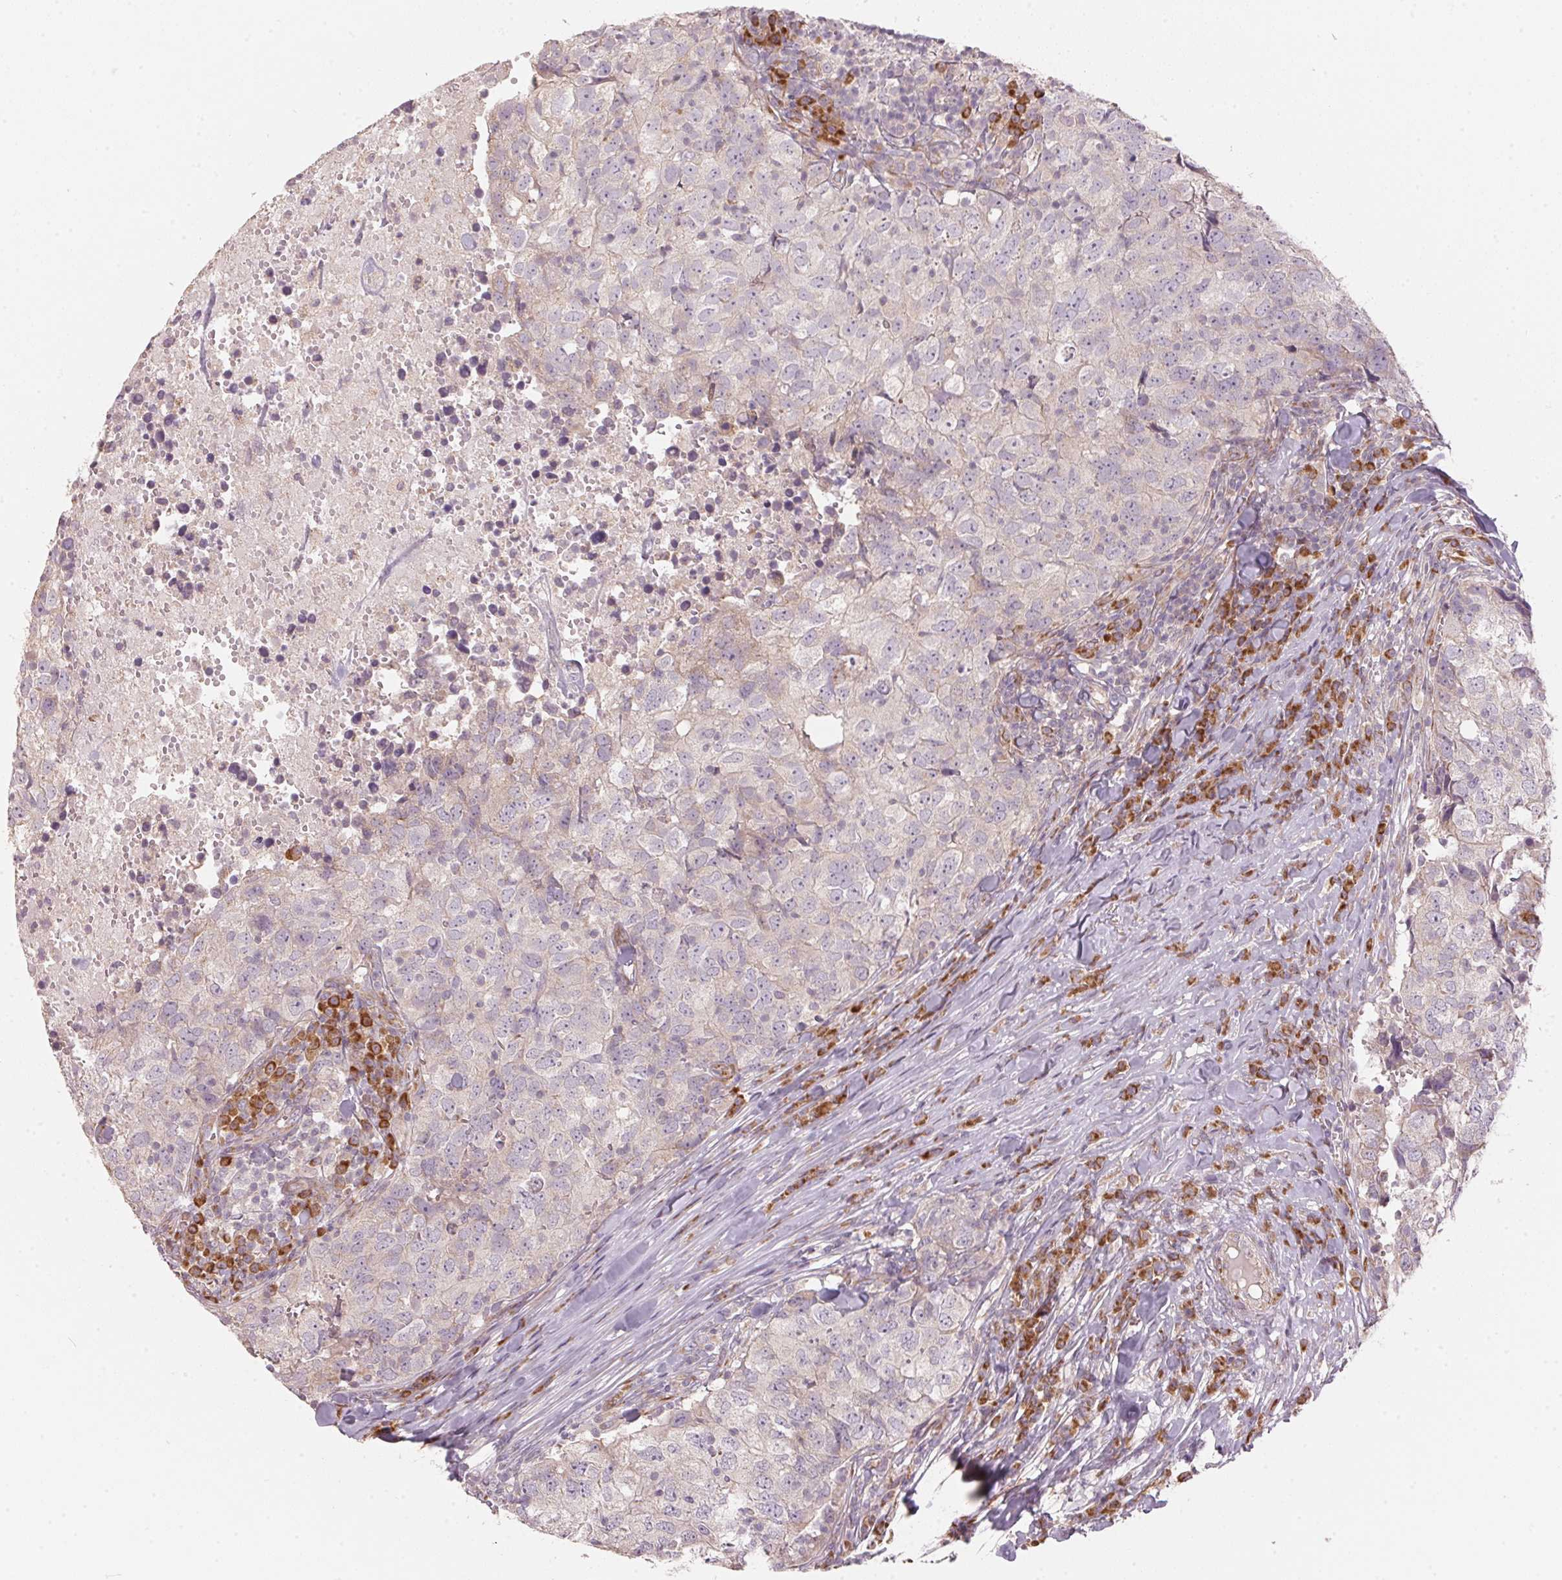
{"staining": {"intensity": "negative", "quantity": "none", "location": "none"}, "tissue": "breast cancer", "cell_type": "Tumor cells", "image_type": "cancer", "snomed": [{"axis": "morphology", "description": "Duct carcinoma"}, {"axis": "topography", "description": "Breast"}], "caption": "Immunohistochemistry (IHC) of human breast cancer displays no staining in tumor cells.", "gene": "BLOC1S2", "patient": {"sex": "female", "age": 30}}